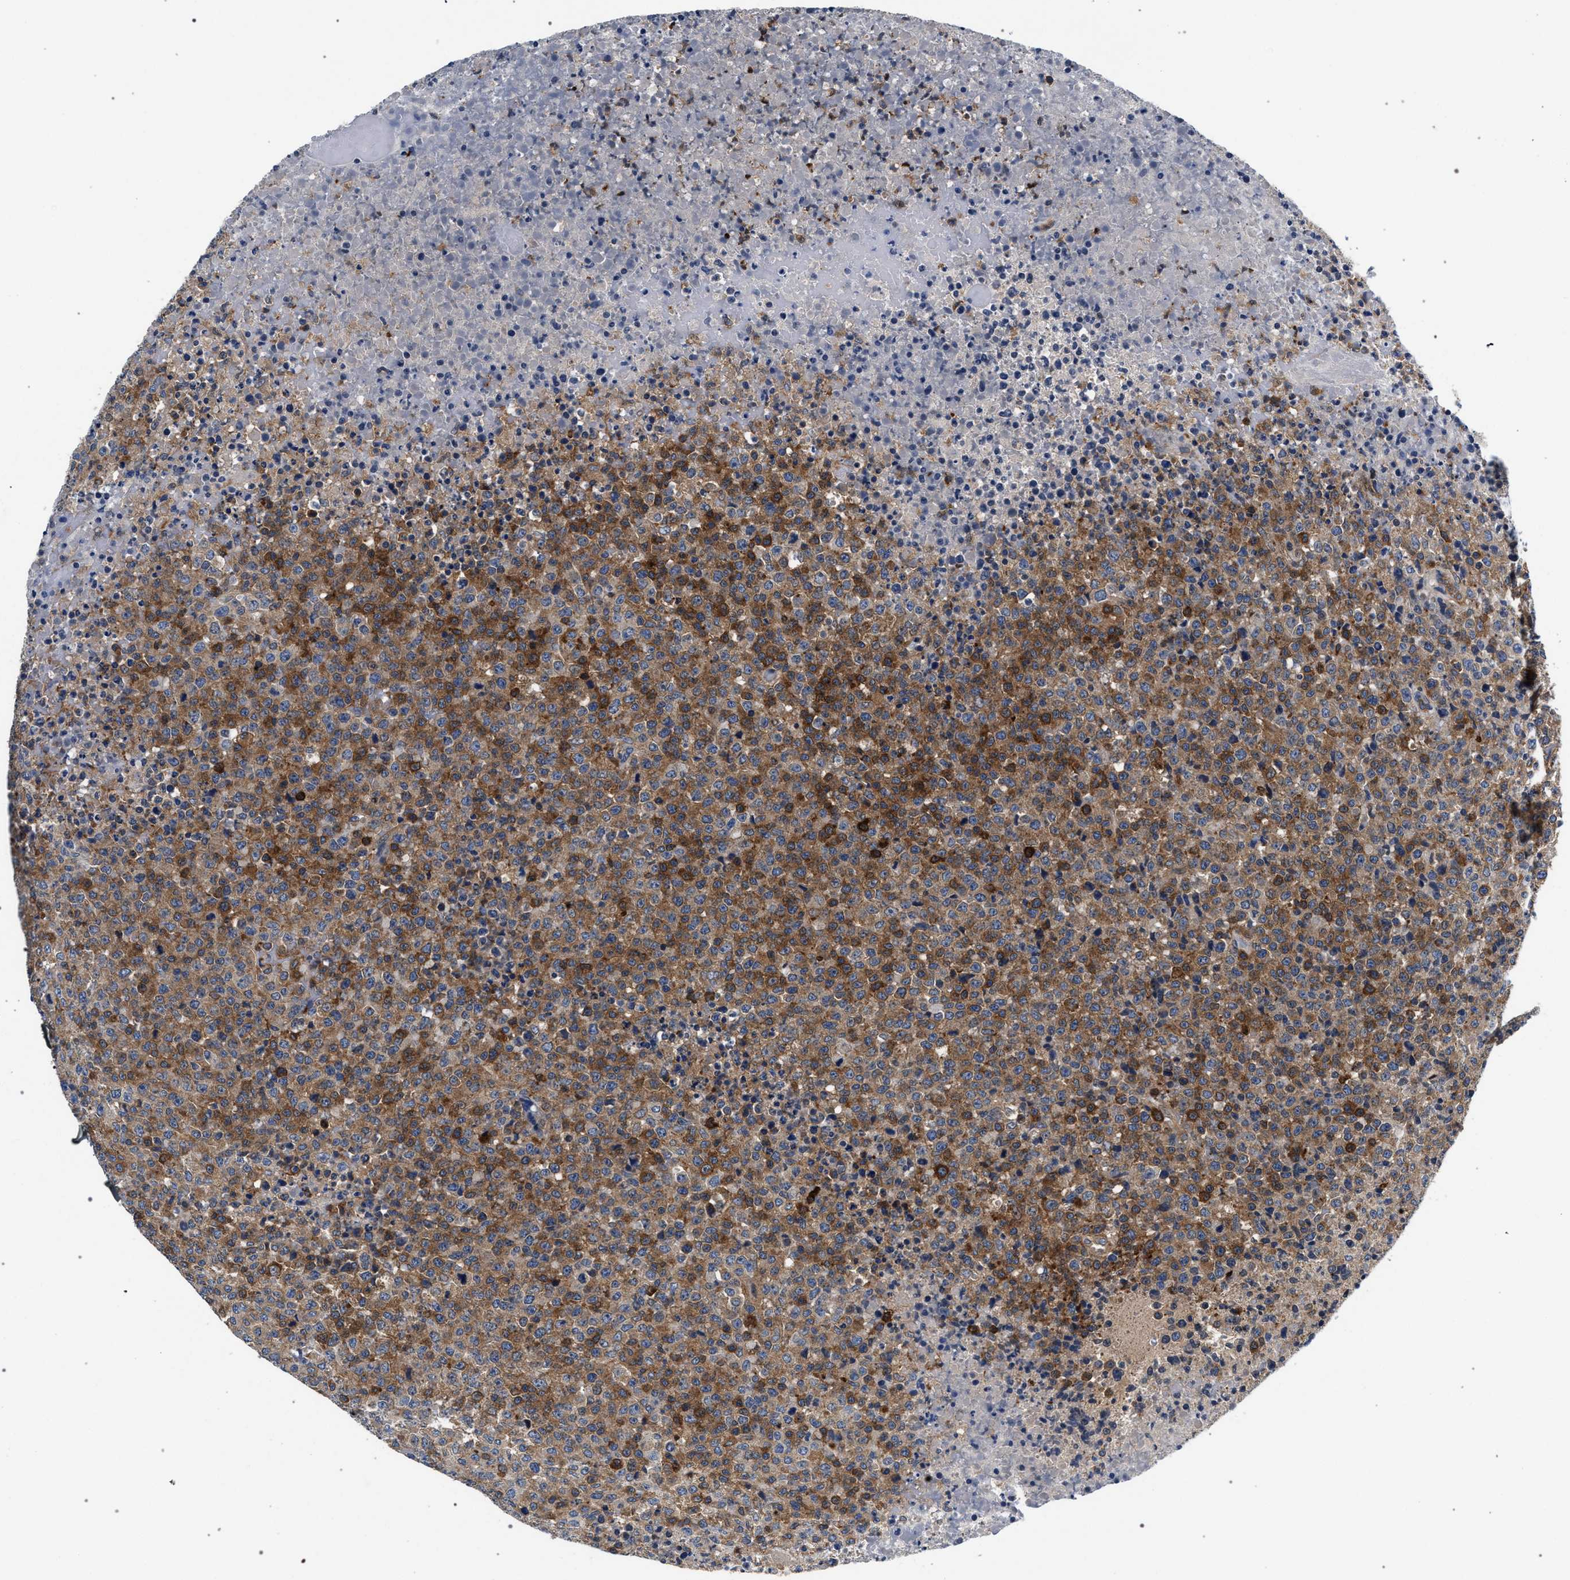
{"staining": {"intensity": "moderate", "quantity": ">75%", "location": "cytoplasmic/membranous"}, "tissue": "lymphoma", "cell_type": "Tumor cells", "image_type": "cancer", "snomed": [{"axis": "morphology", "description": "Malignant lymphoma, non-Hodgkin's type, High grade"}, {"axis": "topography", "description": "Lymph node"}], "caption": "Protein staining by immunohistochemistry (IHC) displays moderate cytoplasmic/membranous staining in approximately >75% of tumor cells in lymphoma.", "gene": "LASP1", "patient": {"sex": "male", "age": 13}}